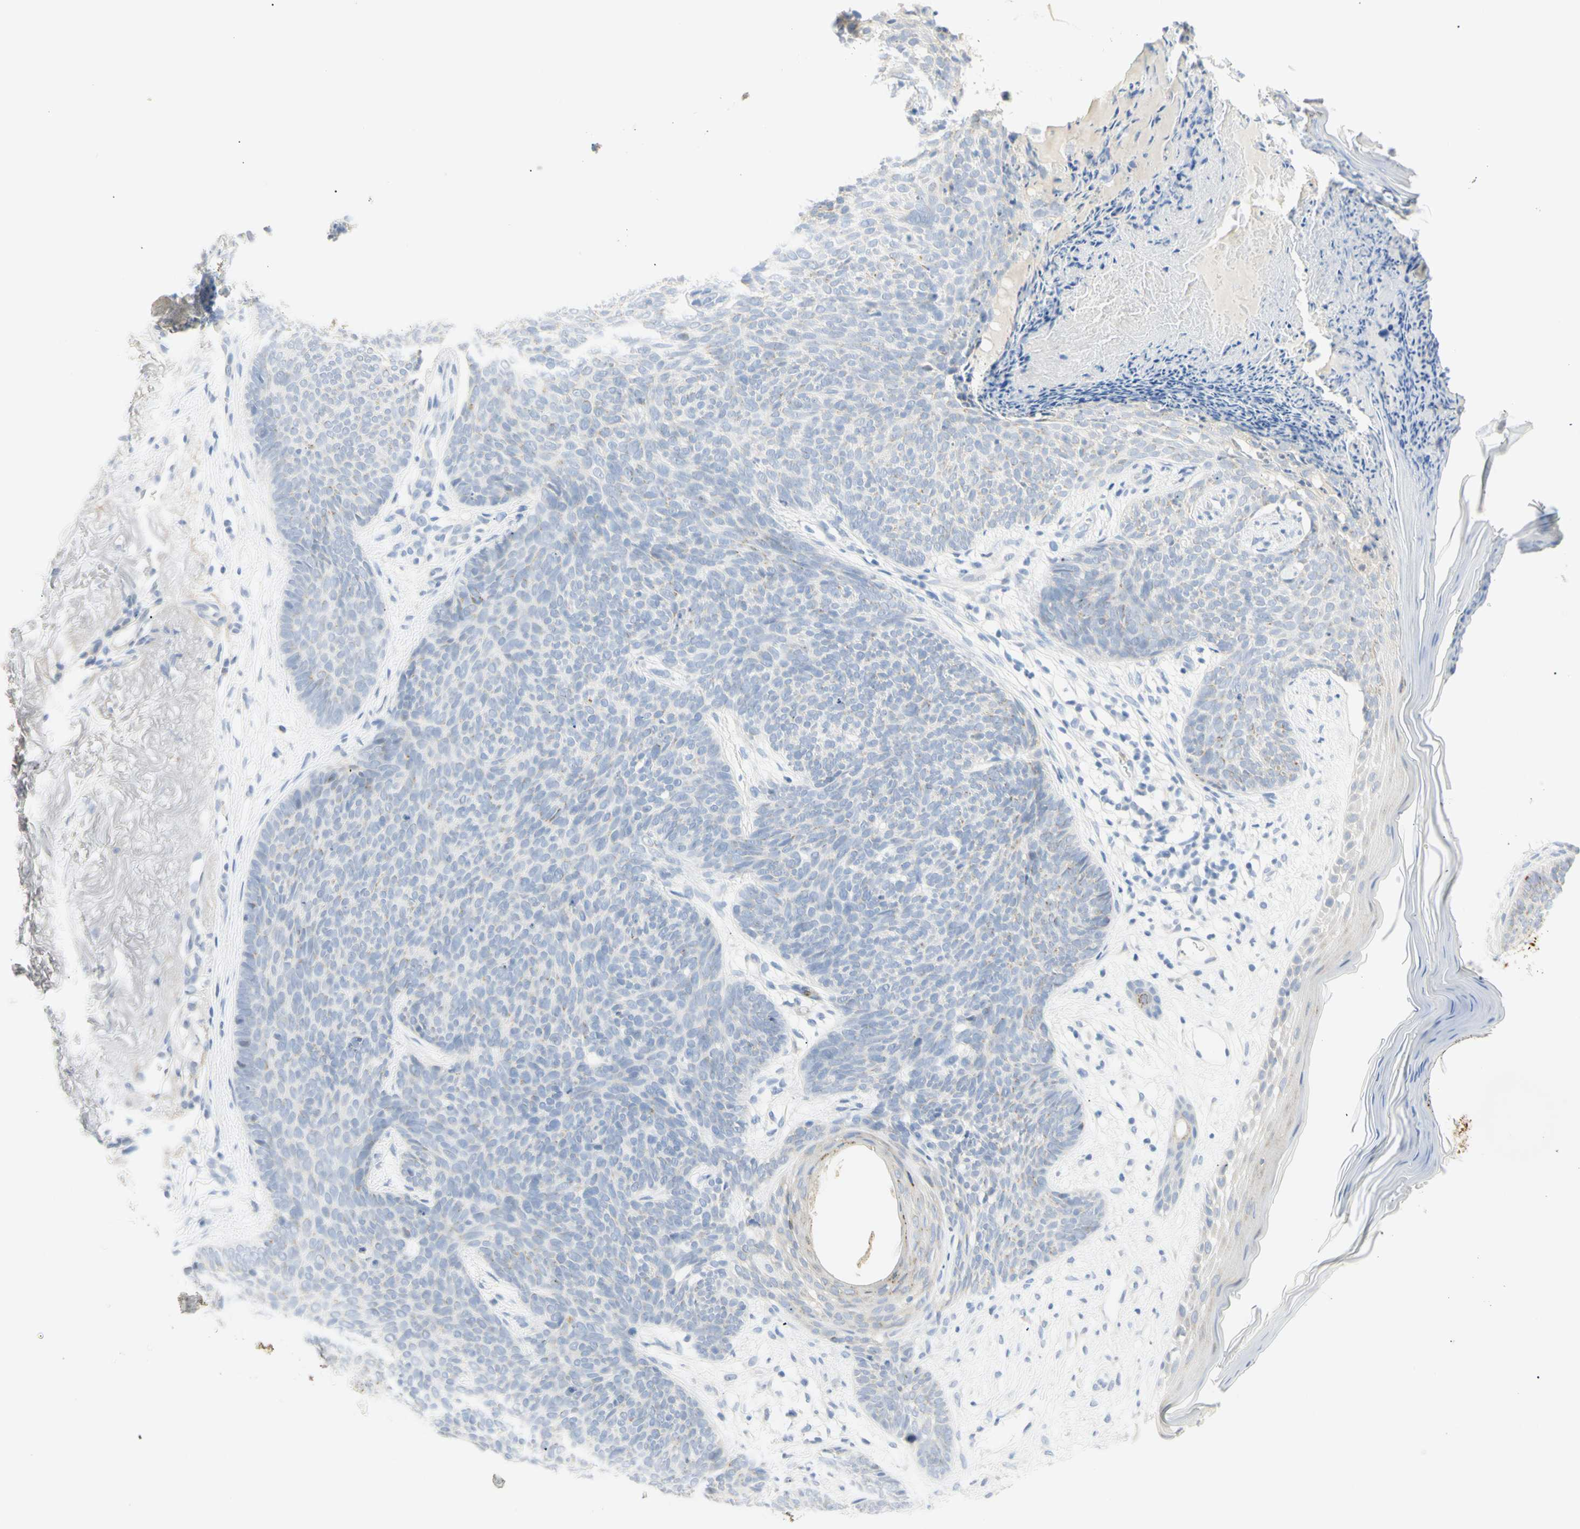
{"staining": {"intensity": "negative", "quantity": "none", "location": "none"}, "tissue": "skin cancer", "cell_type": "Tumor cells", "image_type": "cancer", "snomed": [{"axis": "morphology", "description": "Normal tissue, NOS"}, {"axis": "morphology", "description": "Basal cell carcinoma"}, {"axis": "topography", "description": "Skin"}], "caption": "A photomicrograph of human skin cancer is negative for staining in tumor cells. (DAB (3,3'-diaminobenzidine) immunohistochemistry (IHC), high magnification).", "gene": "B4GALNT3", "patient": {"sex": "female", "age": 70}}